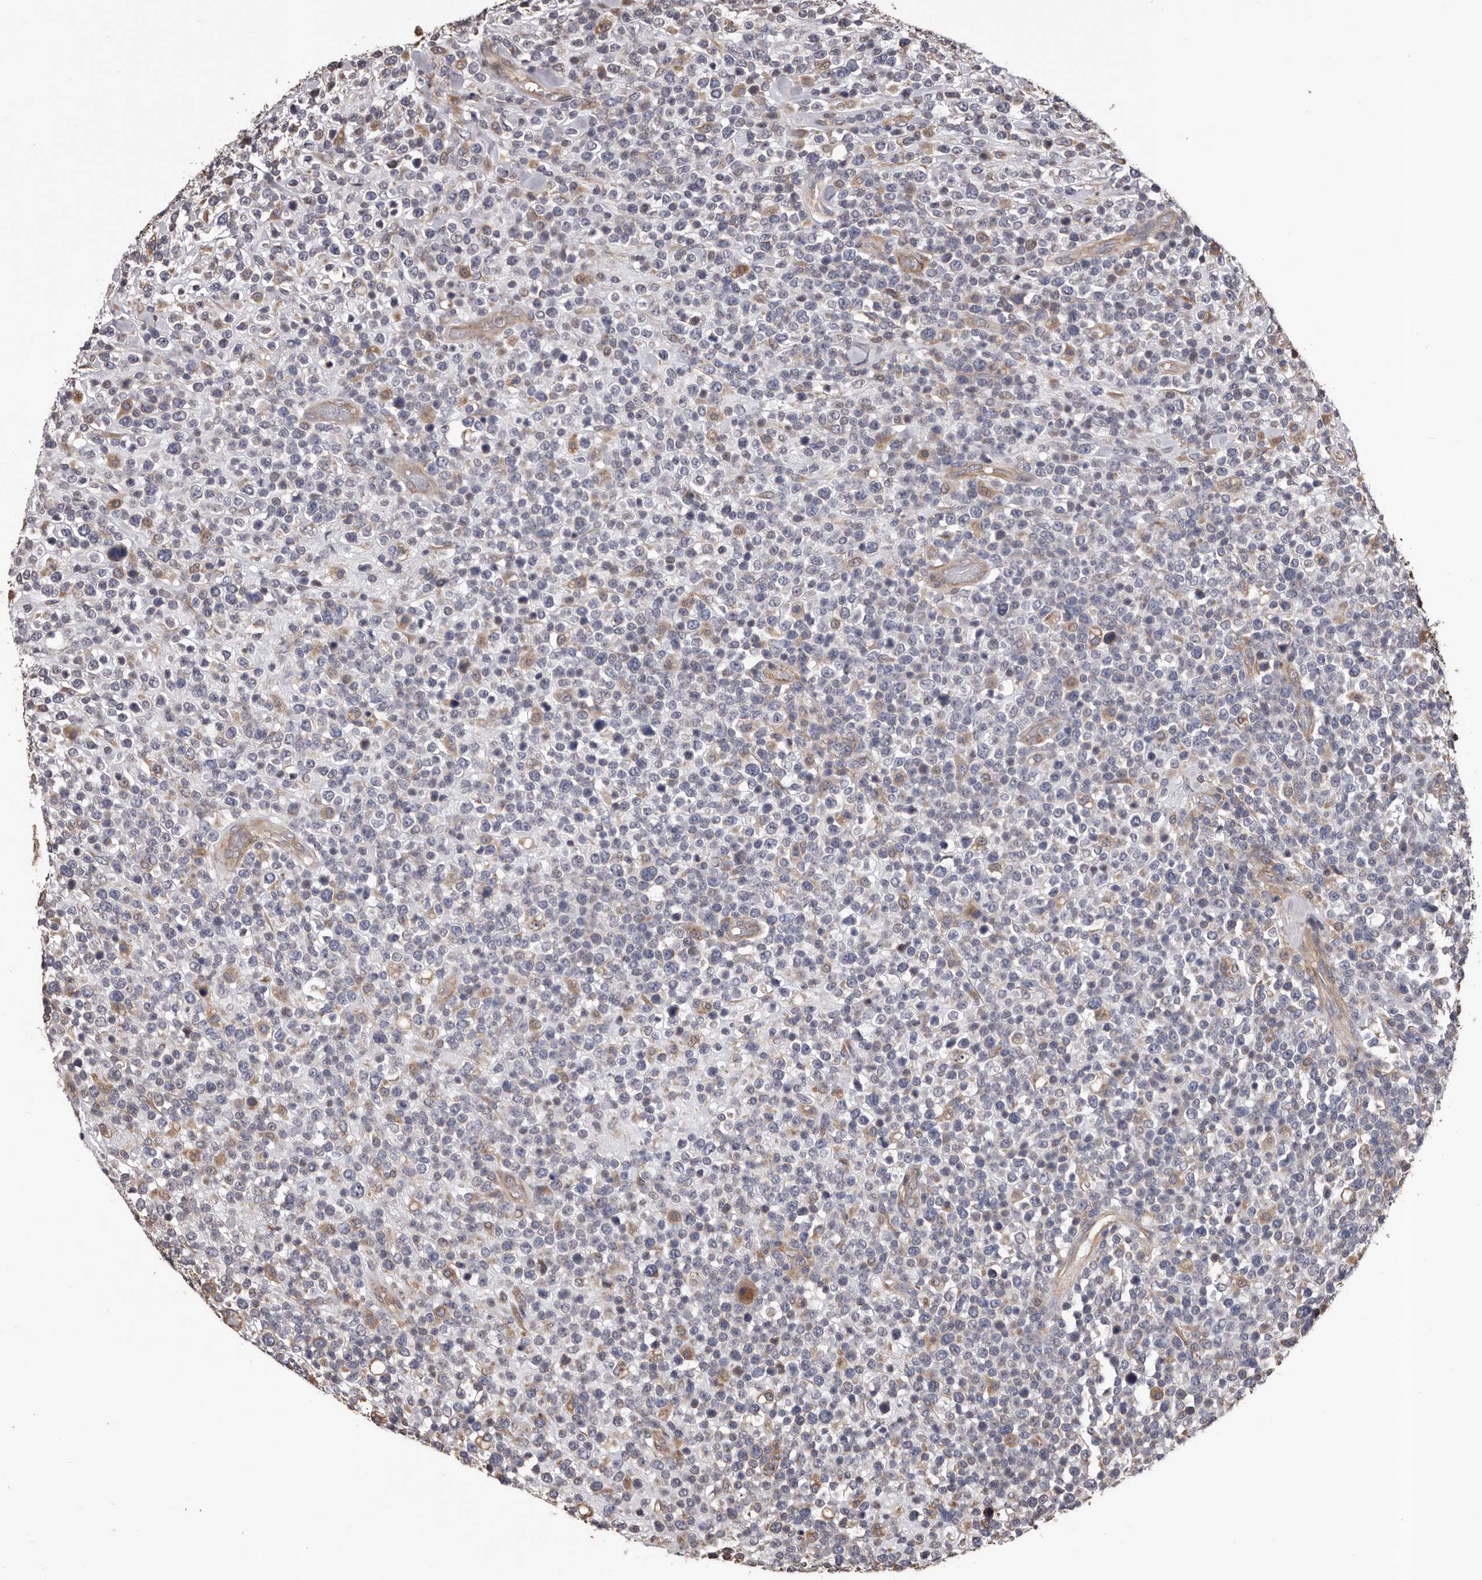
{"staining": {"intensity": "negative", "quantity": "none", "location": "none"}, "tissue": "lymphoma", "cell_type": "Tumor cells", "image_type": "cancer", "snomed": [{"axis": "morphology", "description": "Malignant lymphoma, non-Hodgkin's type, High grade"}, {"axis": "topography", "description": "Colon"}], "caption": "Tumor cells show no significant staining in lymphoma.", "gene": "CEP104", "patient": {"sex": "female", "age": 53}}